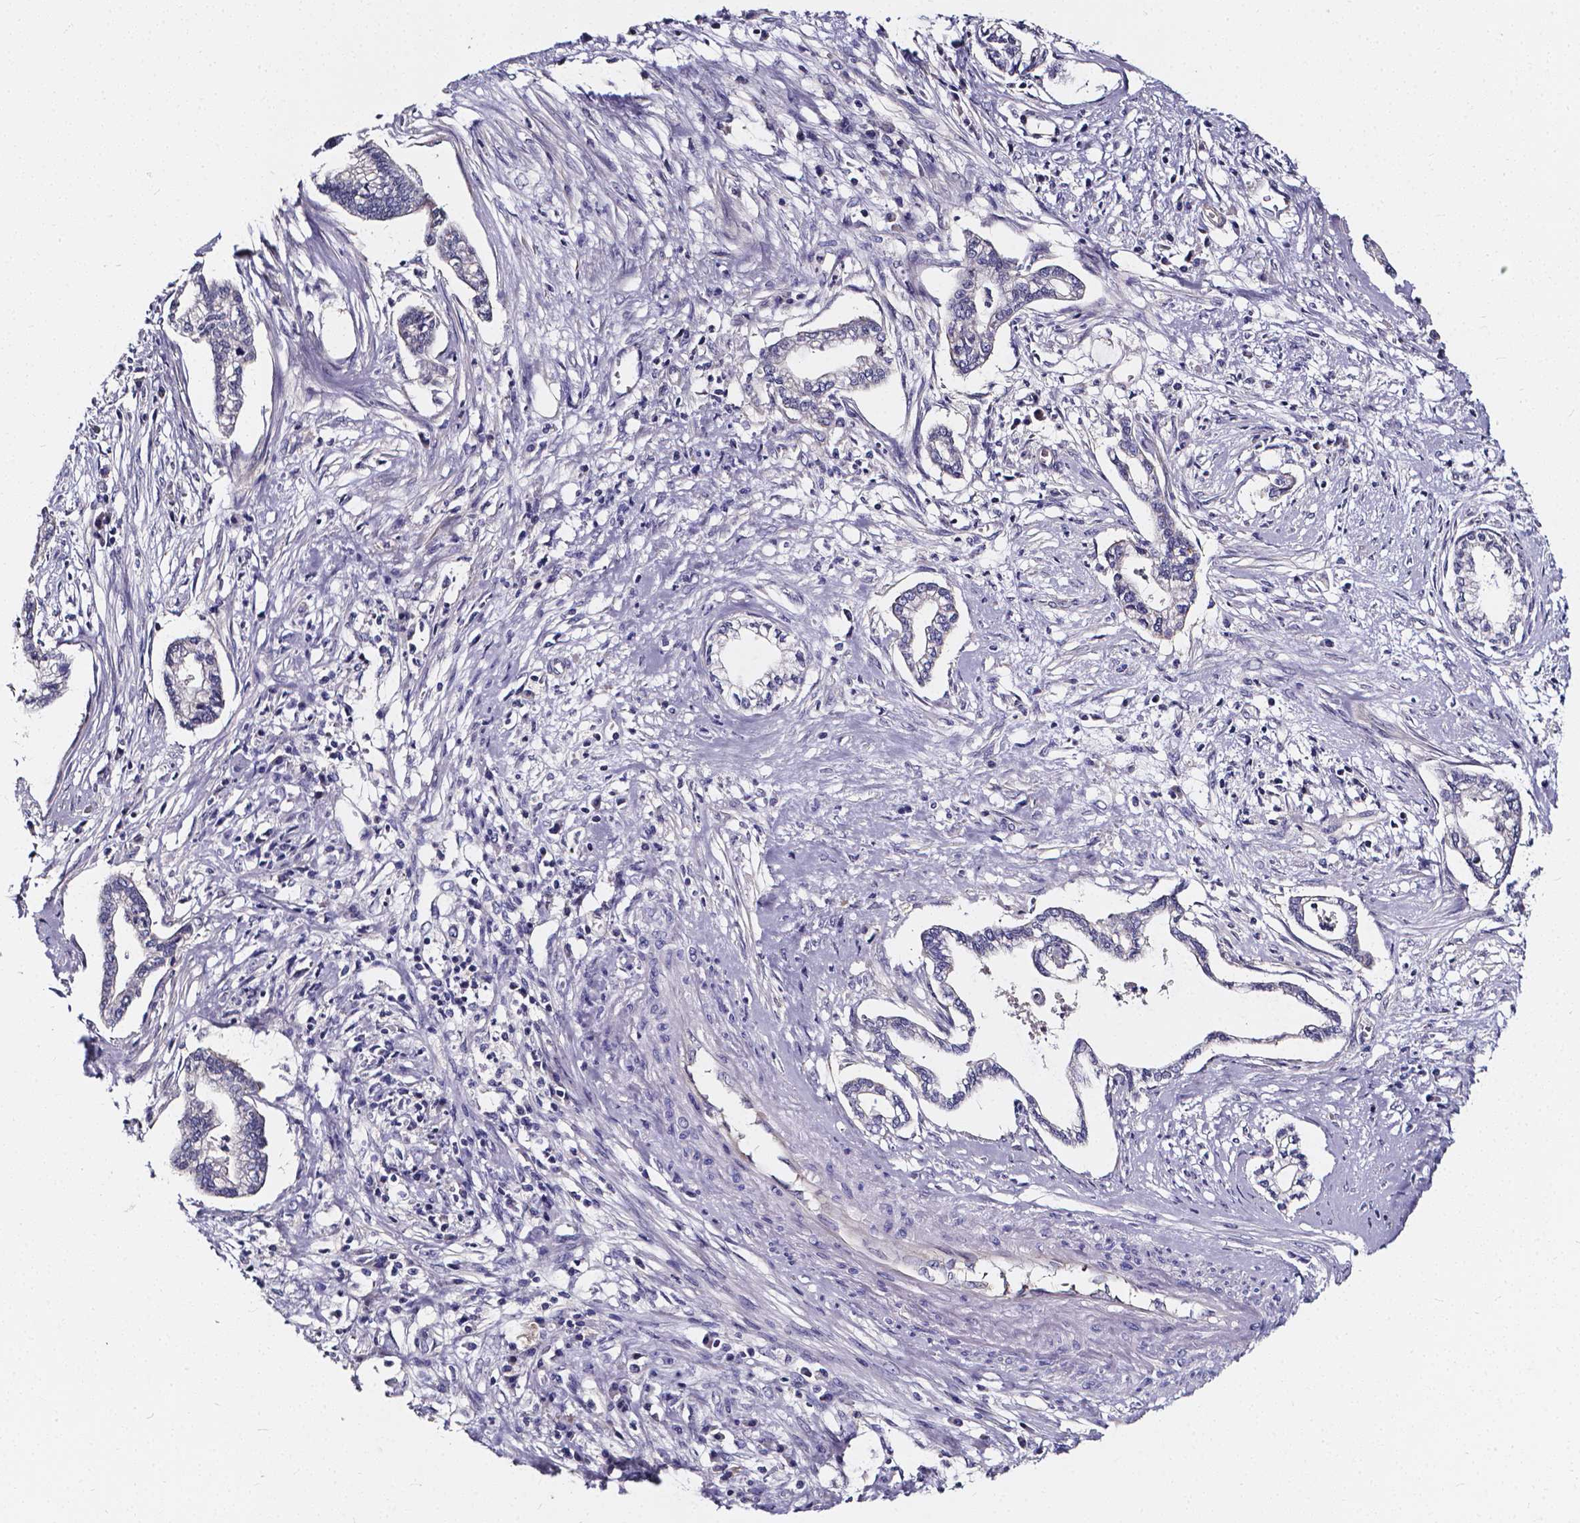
{"staining": {"intensity": "negative", "quantity": "none", "location": "none"}, "tissue": "cervical cancer", "cell_type": "Tumor cells", "image_type": "cancer", "snomed": [{"axis": "morphology", "description": "Adenocarcinoma, NOS"}, {"axis": "topography", "description": "Cervix"}], "caption": "High magnification brightfield microscopy of cervical cancer (adenocarcinoma) stained with DAB (brown) and counterstained with hematoxylin (blue): tumor cells show no significant expression.", "gene": "CACNG8", "patient": {"sex": "female", "age": 62}}